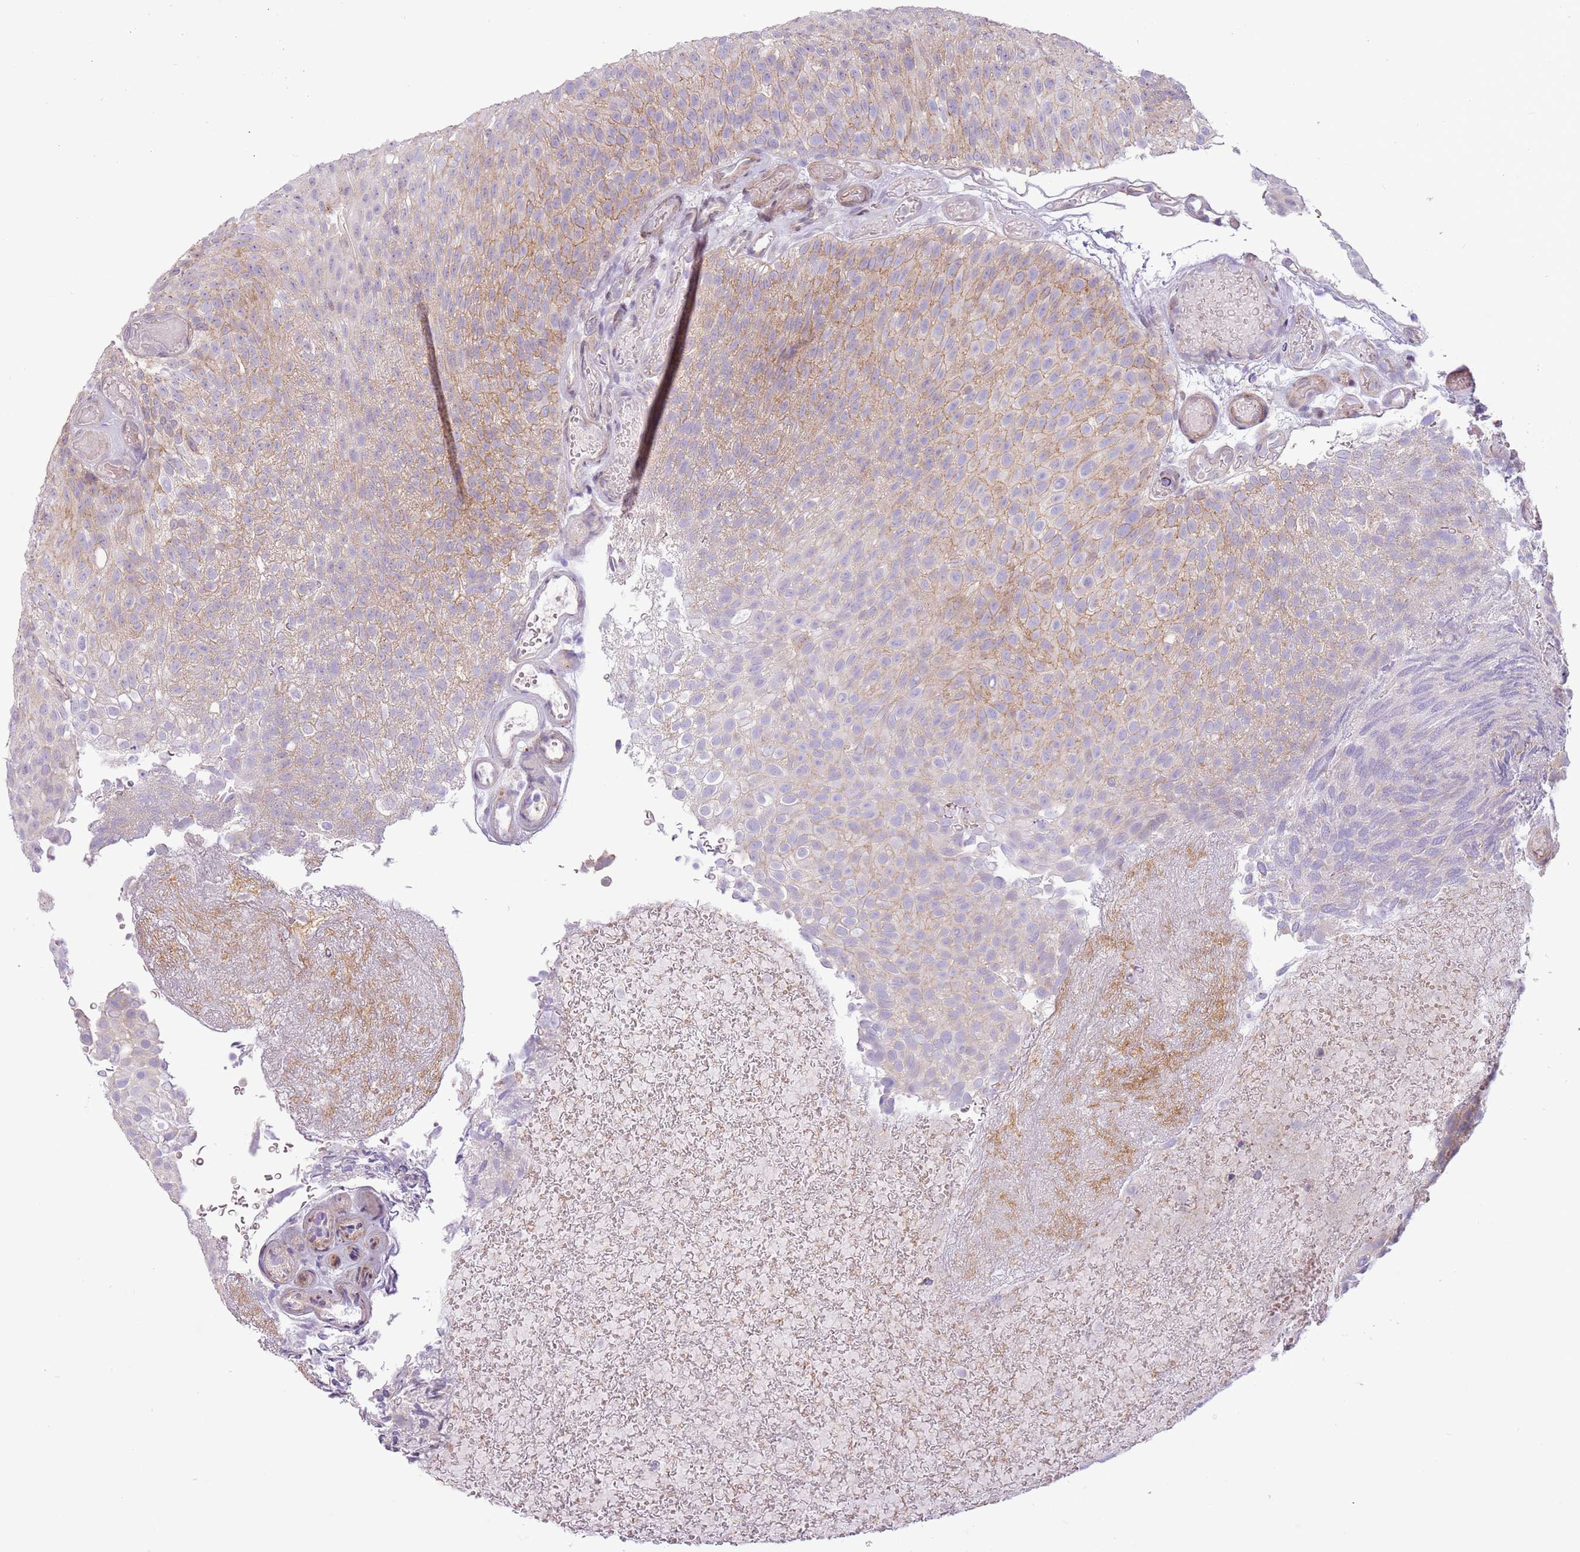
{"staining": {"intensity": "weak", "quantity": "25%-75%", "location": "cytoplasmic/membranous"}, "tissue": "urothelial cancer", "cell_type": "Tumor cells", "image_type": "cancer", "snomed": [{"axis": "morphology", "description": "Urothelial carcinoma, Low grade"}, {"axis": "topography", "description": "Urinary bladder"}], "caption": "Low-grade urothelial carcinoma tissue shows weak cytoplasmic/membranous expression in approximately 25%-75% of tumor cells", "gene": "MRO", "patient": {"sex": "male", "age": 78}}